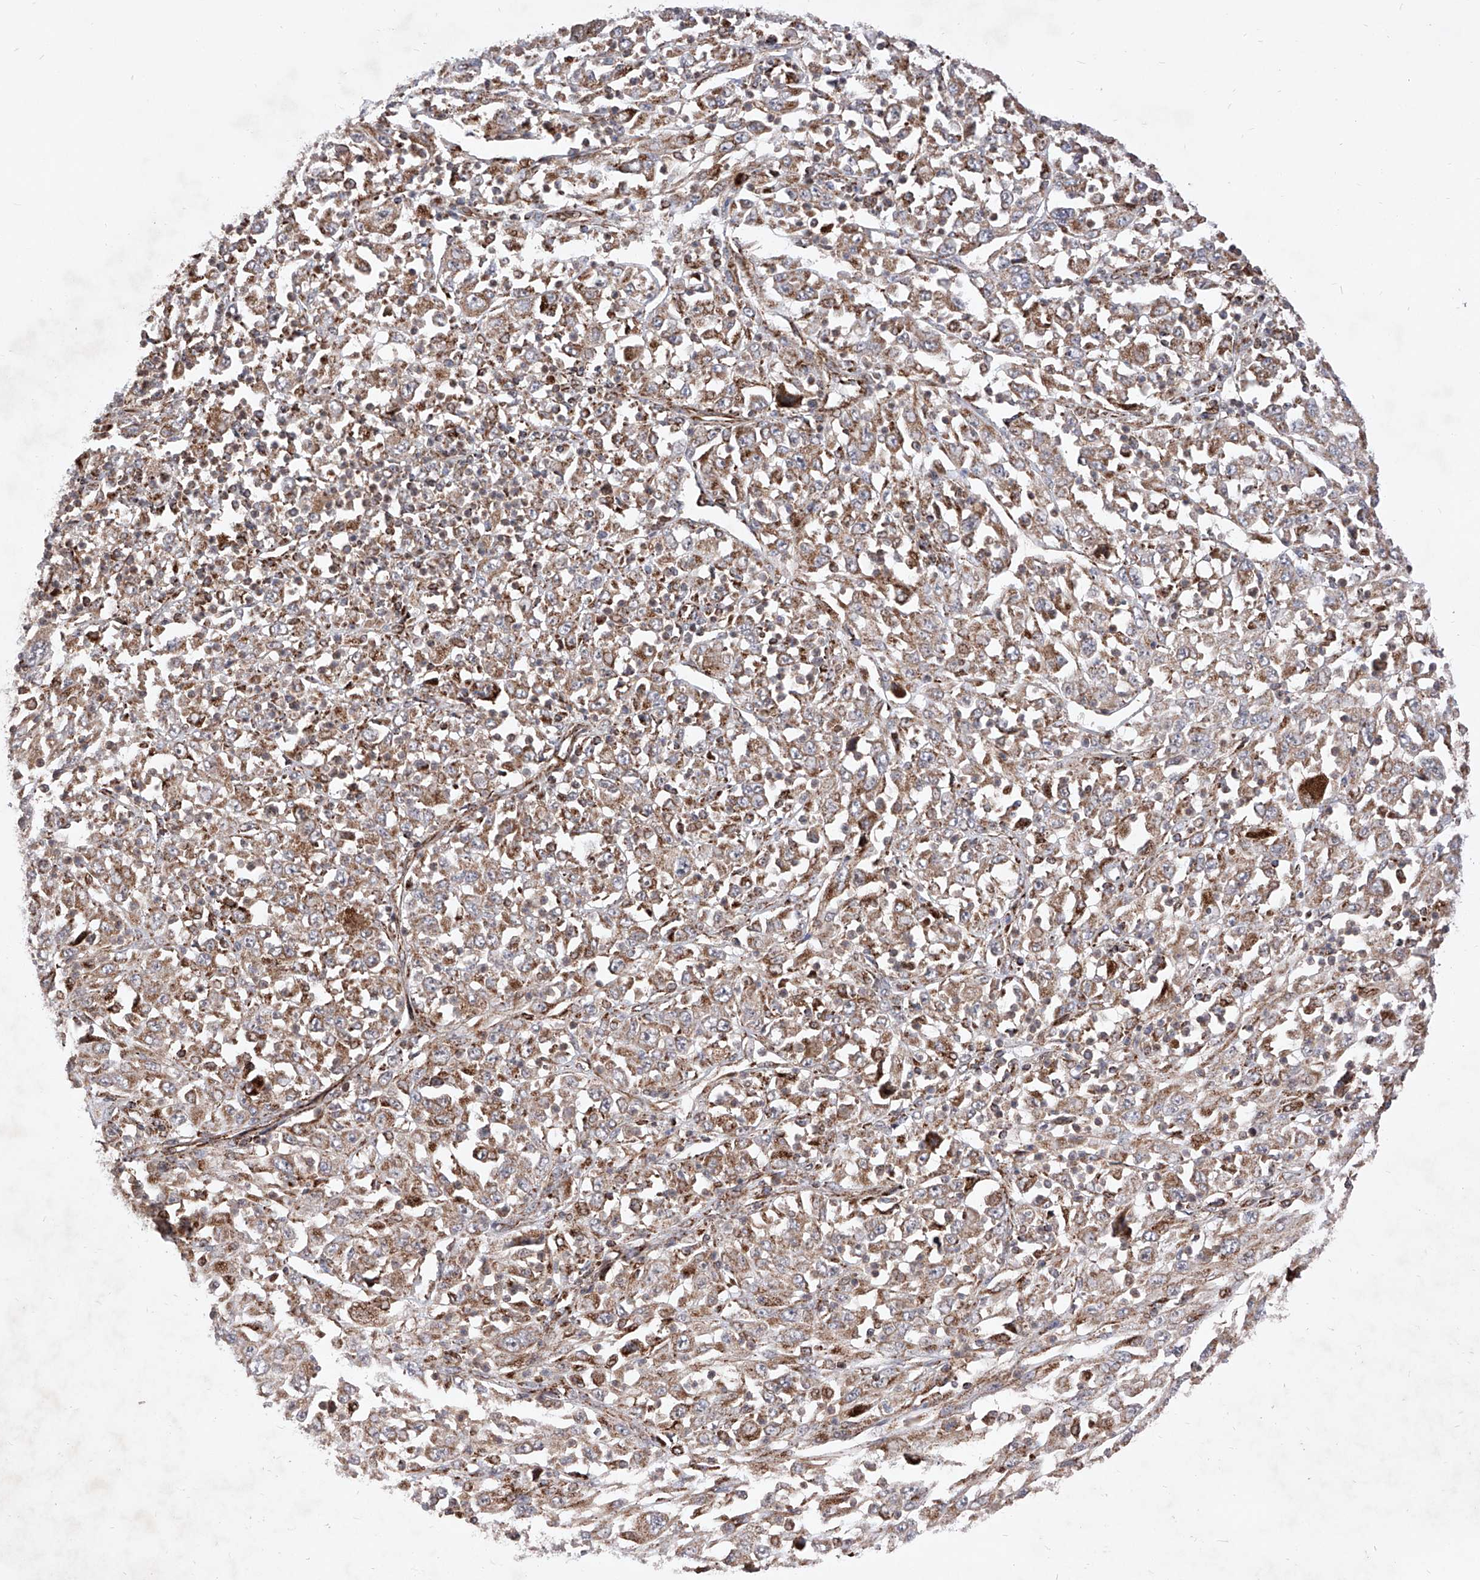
{"staining": {"intensity": "moderate", "quantity": ">75%", "location": "cytoplasmic/membranous"}, "tissue": "melanoma", "cell_type": "Tumor cells", "image_type": "cancer", "snomed": [{"axis": "morphology", "description": "Malignant melanoma, Metastatic site"}, {"axis": "topography", "description": "Skin"}], "caption": "A photomicrograph showing moderate cytoplasmic/membranous expression in about >75% of tumor cells in malignant melanoma (metastatic site), as visualized by brown immunohistochemical staining.", "gene": "SEMA6A", "patient": {"sex": "female", "age": 56}}